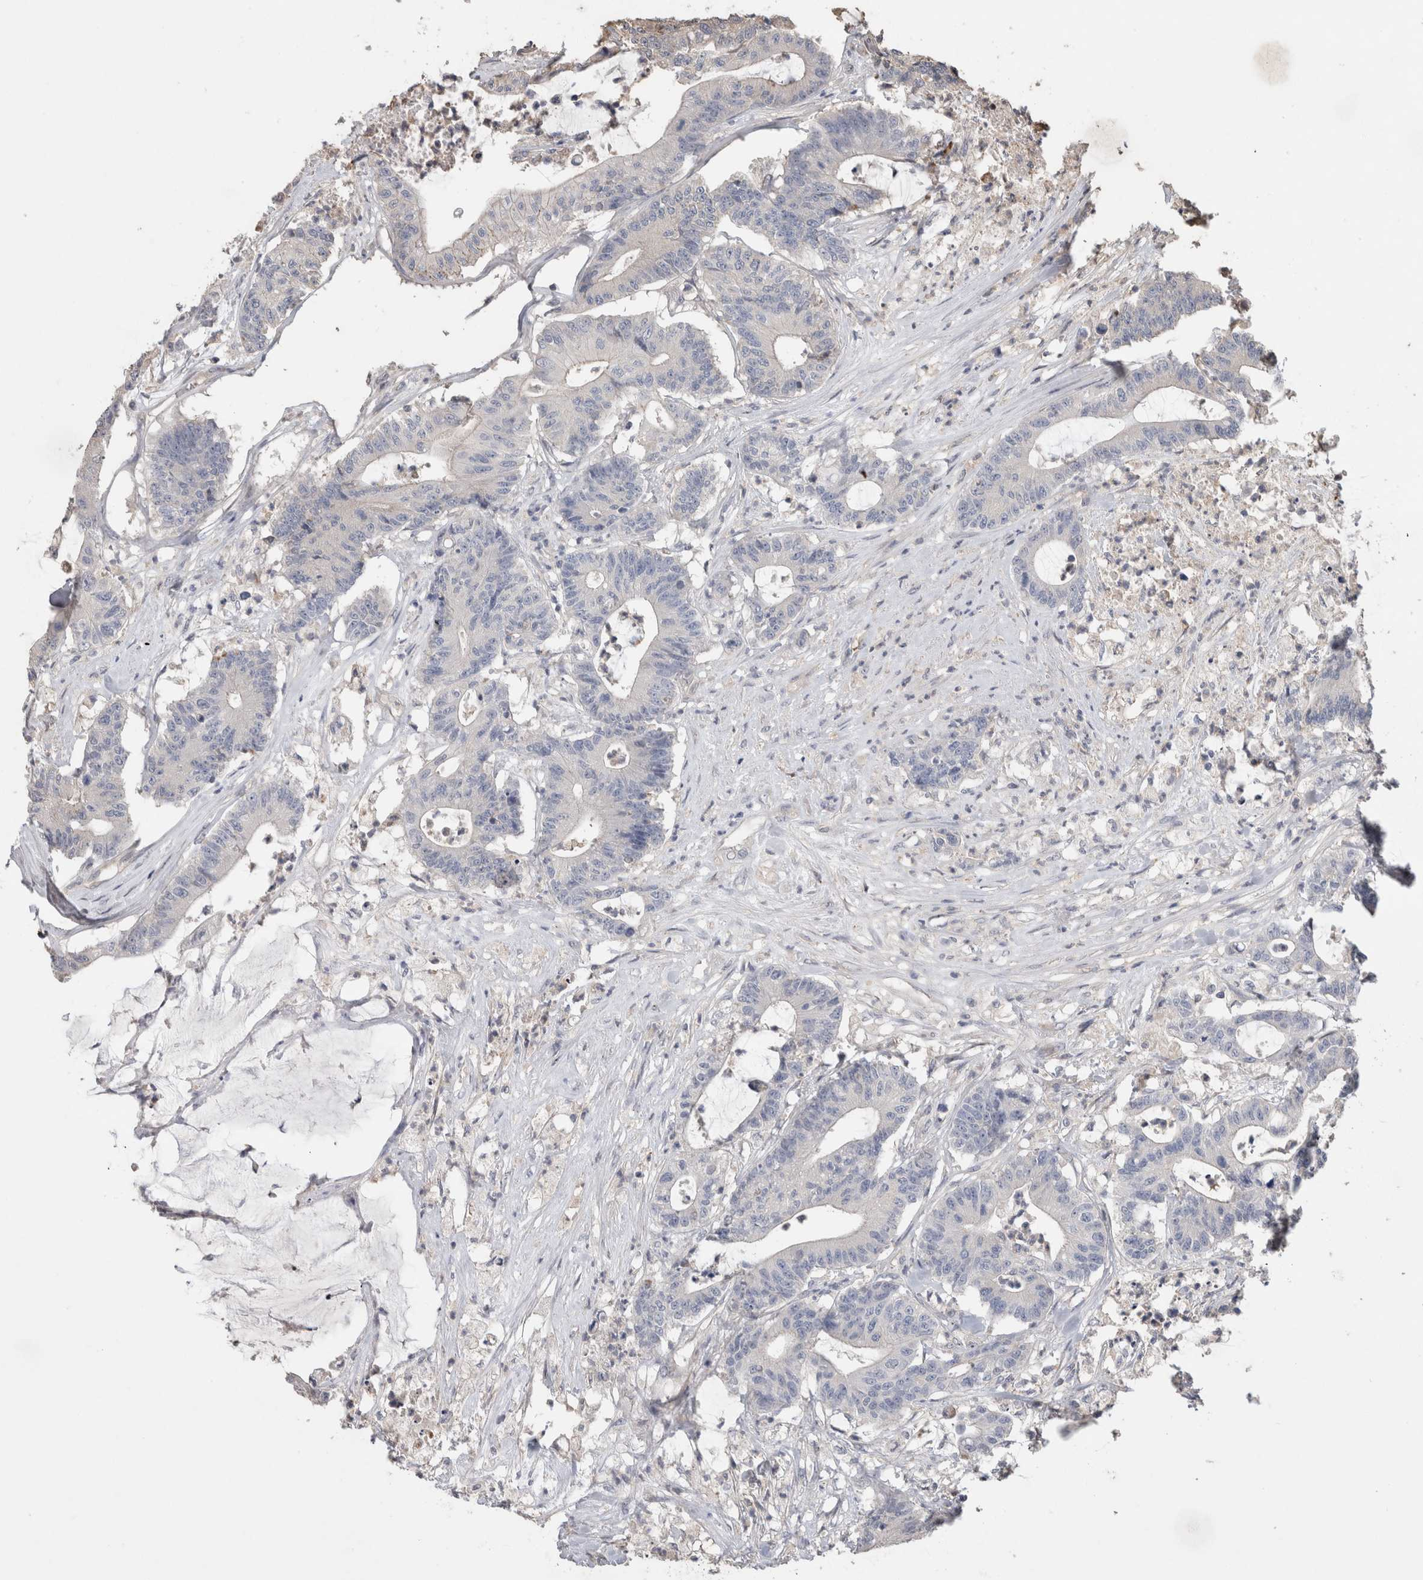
{"staining": {"intensity": "negative", "quantity": "none", "location": "none"}, "tissue": "colorectal cancer", "cell_type": "Tumor cells", "image_type": "cancer", "snomed": [{"axis": "morphology", "description": "Adenocarcinoma, NOS"}, {"axis": "topography", "description": "Colon"}], "caption": "IHC image of neoplastic tissue: colorectal cancer stained with DAB (3,3'-diaminobenzidine) displays no significant protein positivity in tumor cells. (DAB immunohistochemistry (IHC) with hematoxylin counter stain).", "gene": "TRIM5", "patient": {"sex": "female", "age": 84}}